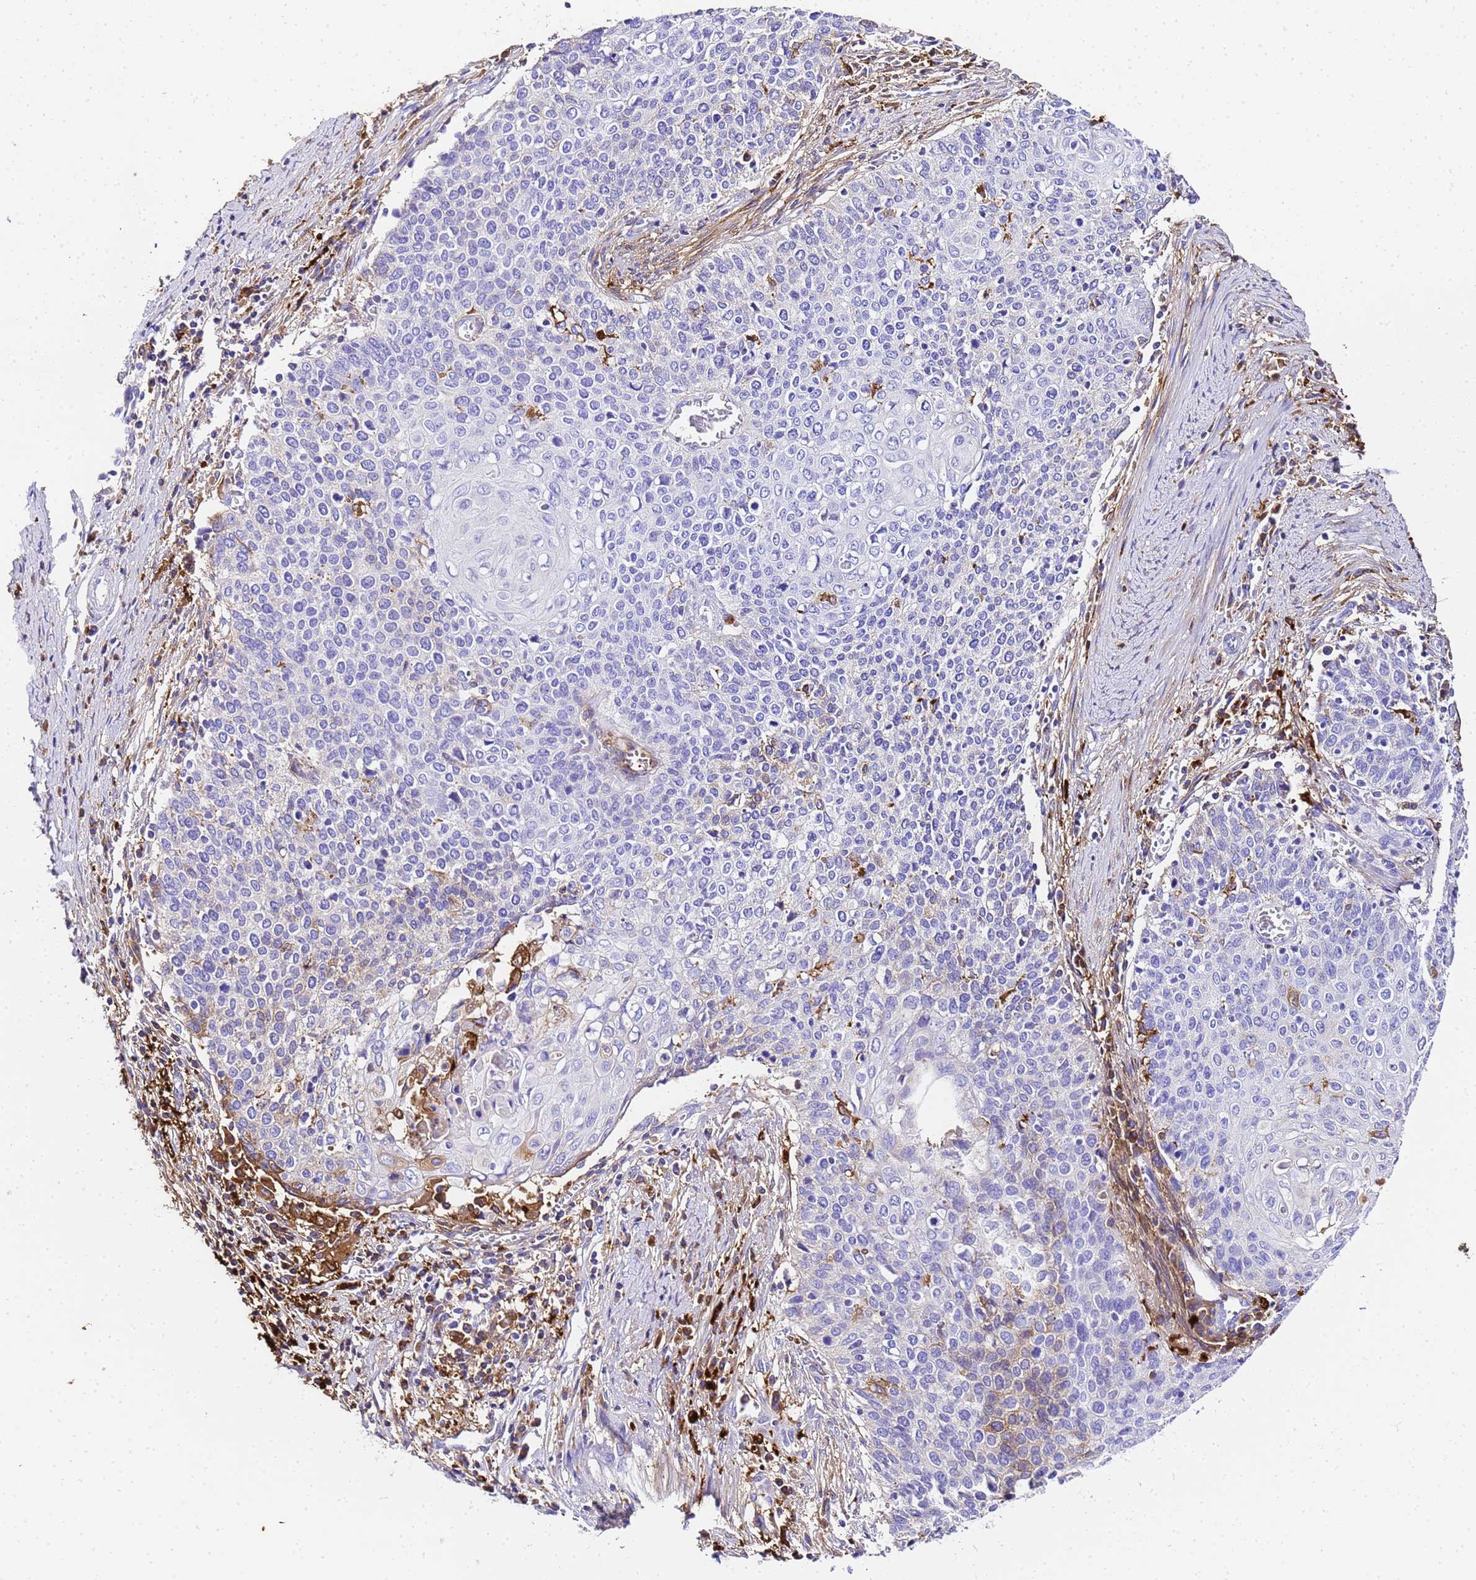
{"staining": {"intensity": "negative", "quantity": "none", "location": "none"}, "tissue": "cervical cancer", "cell_type": "Tumor cells", "image_type": "cancer", "snomed": [{"axis": "morphology", "description": "Squamous cell carcinoma, NOS"}, {"axis": "topography", "description": "Cervix"}], "caption": "DAB immunohistochemical staining of human cervical squamous cell carcinoma displays no significant expression in tumor cells. (Stains: DAB IHC with hematoxylin counter stain, Microscopy: brightfield microscopy at high magnification).", "gene": "FTL", "patient": {"sex": "female", "age": 39}}